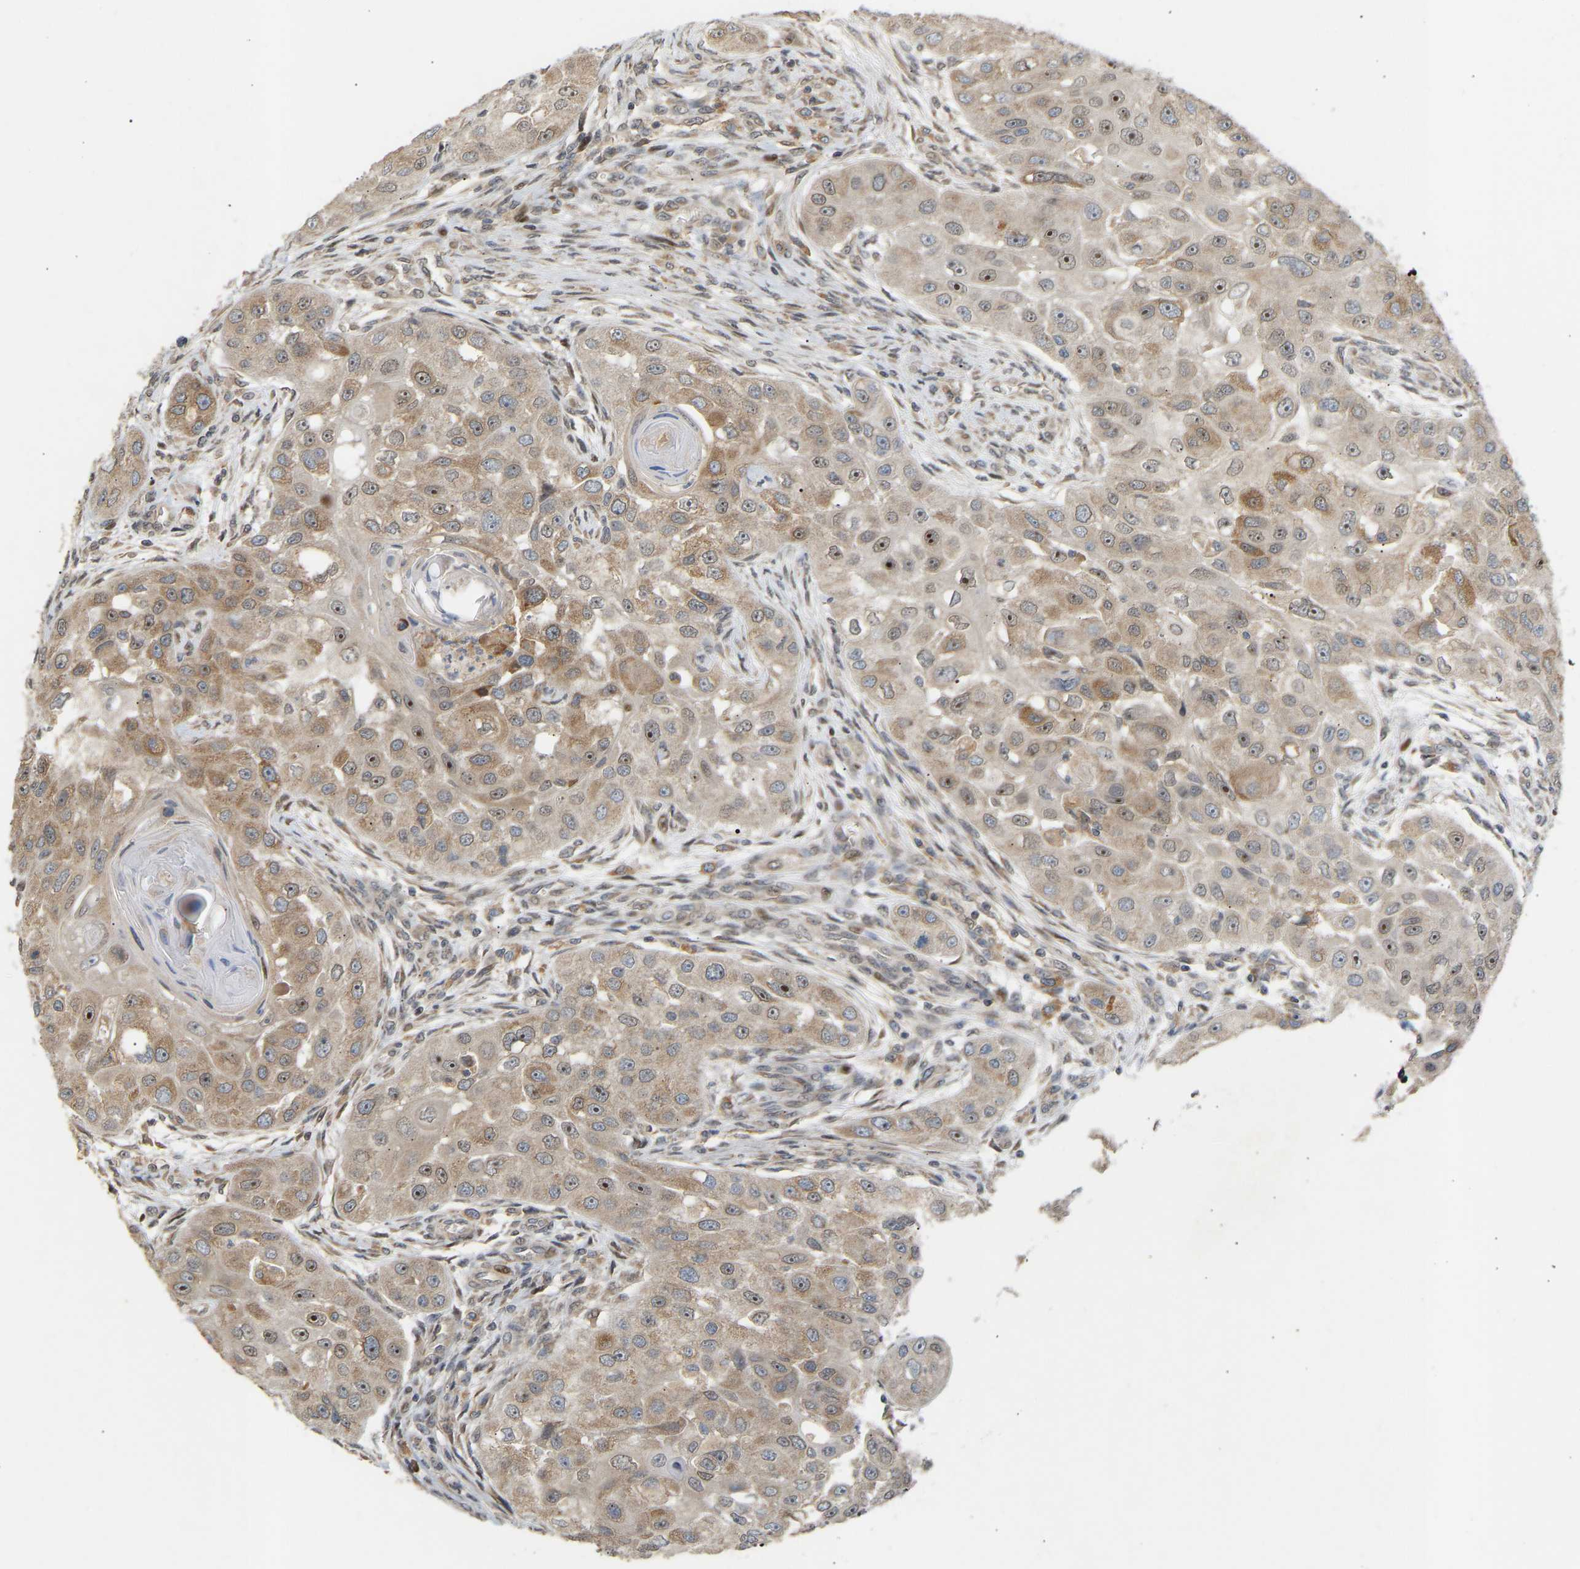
{"staining": {"intensity": "moderate", "quantity": "25%-75%", "location": "cytoplasmic/membranous"}, "tissue": "head and neck cancer", "cell_type": "Tumor cells", "image_type": "cancer", "snomed": [{"axis": "morphology", "description": "Normal tissue, NOS"}, {"axis": "morphology", "description": "Squamous cell carcinoma, NOS"}, {"axis": "topography", "description": "Skeletal muscle"}, {"axis": "topography", "description": "Head-Neck"}], "caption": "Head and neck squamous cell carcinoma stained with immunohistochemistry (IHC) displays moderate cytoplasmic/membranous expression in about 25%-75% of tumor cells. (Brightfield microscopy of DAB IHC at high magnification).", "gene": "PTPN4", "patient": {"sex": "male", "age": 51}}